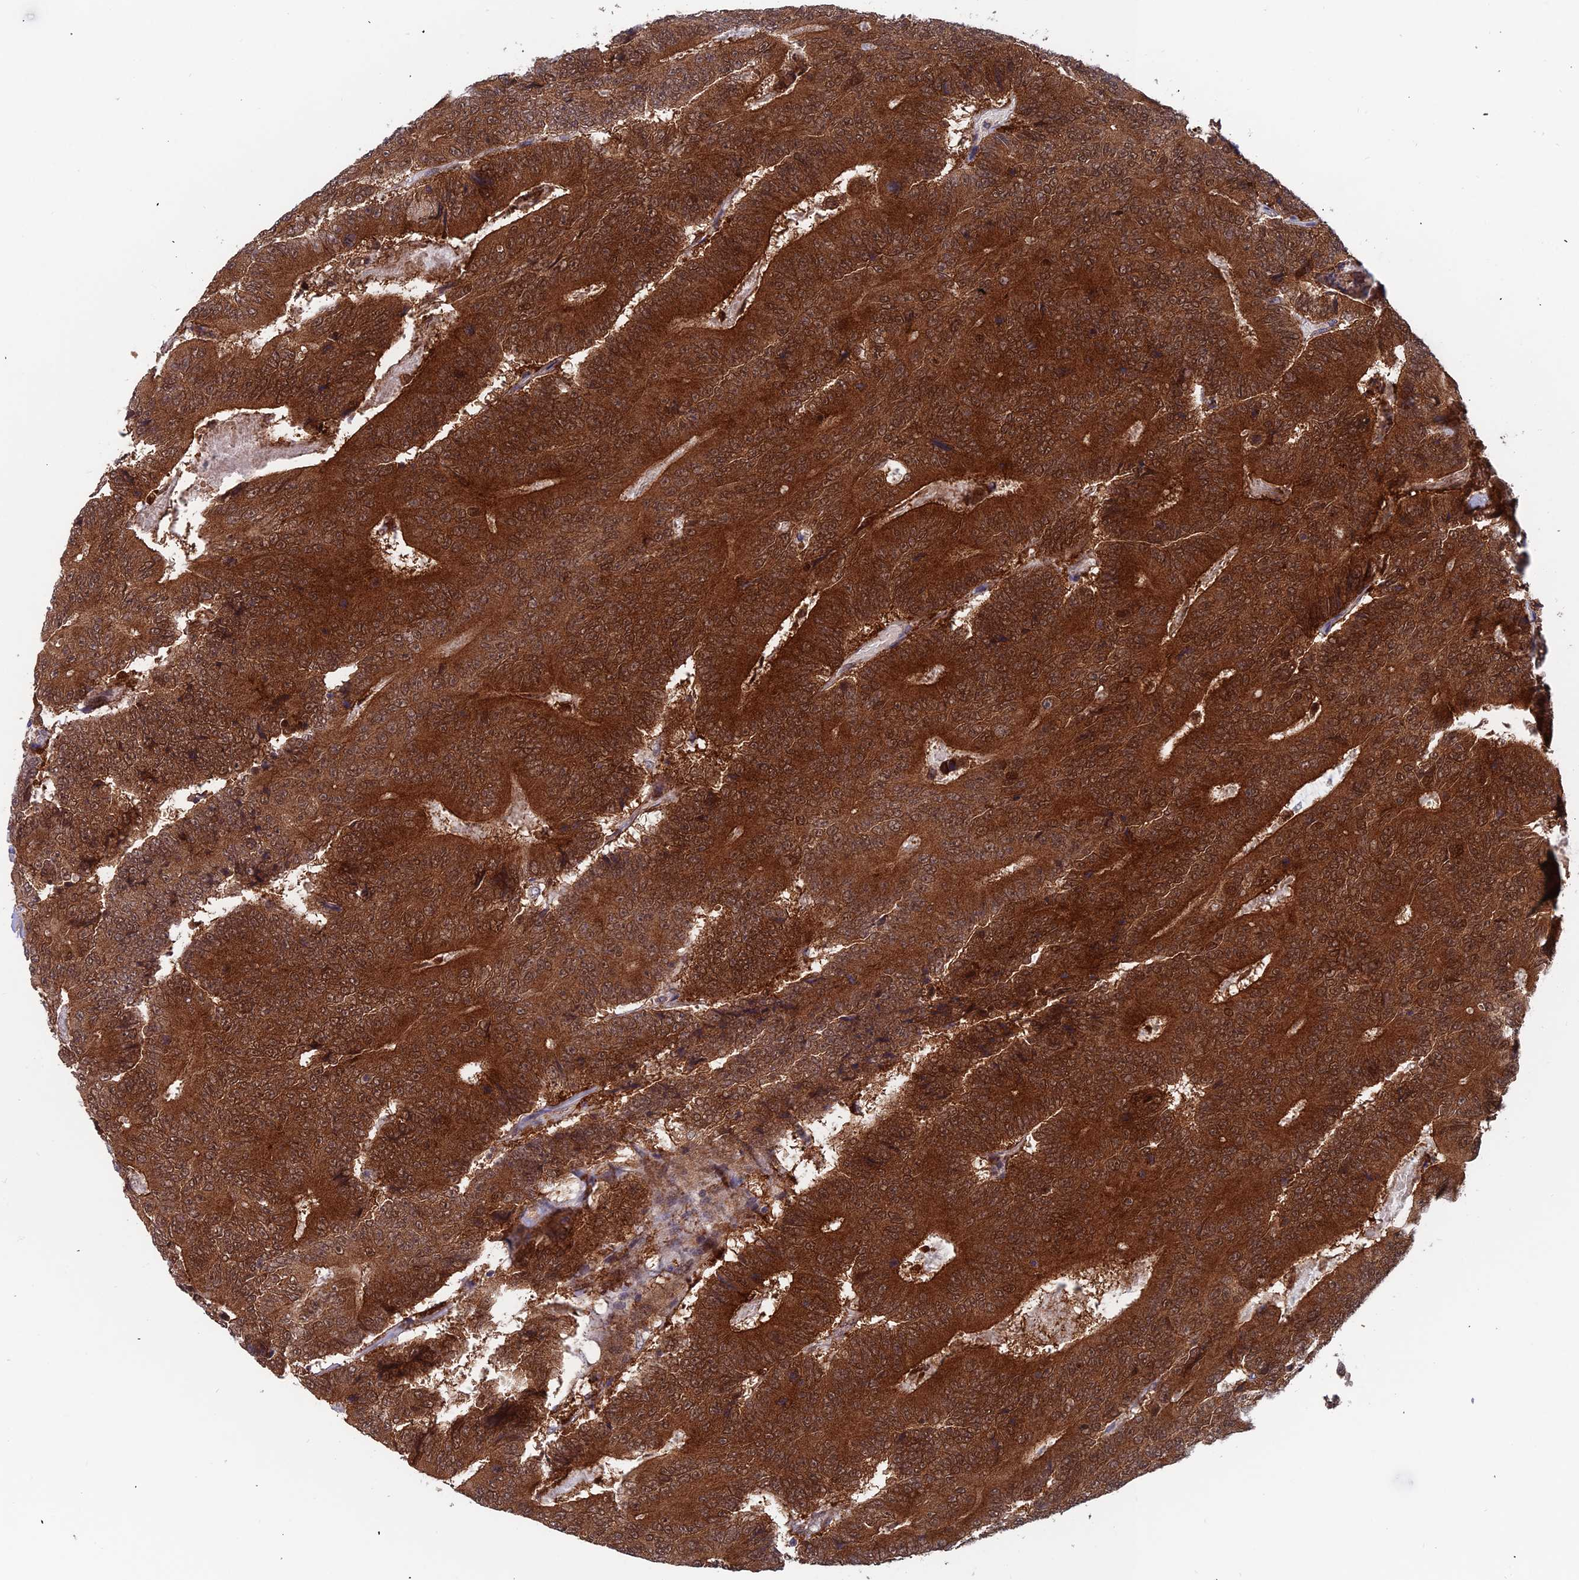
{"staining": {"intensity": "strong", "quantity": ">75%", "location": "cytoplasmic/membranous,nuclear"}, "tissue": "colorectal cancer", "cell_type": "Tumor cells", "image_type": "cancer", "snomed": [{"axis": "morphology", "description": "Adenocarcinoma, NOS"}, {"axis": "topography", "description": "Colon"}], "caption": "Protein analysis of adenocarcinoma (colorectal) tissue displays strong cytoplasmic/membranous and nuclear staining in approximately >75% of tumor cells.", "gene": "IGBP1", "patient": {"sex": "male", "age": 83}}